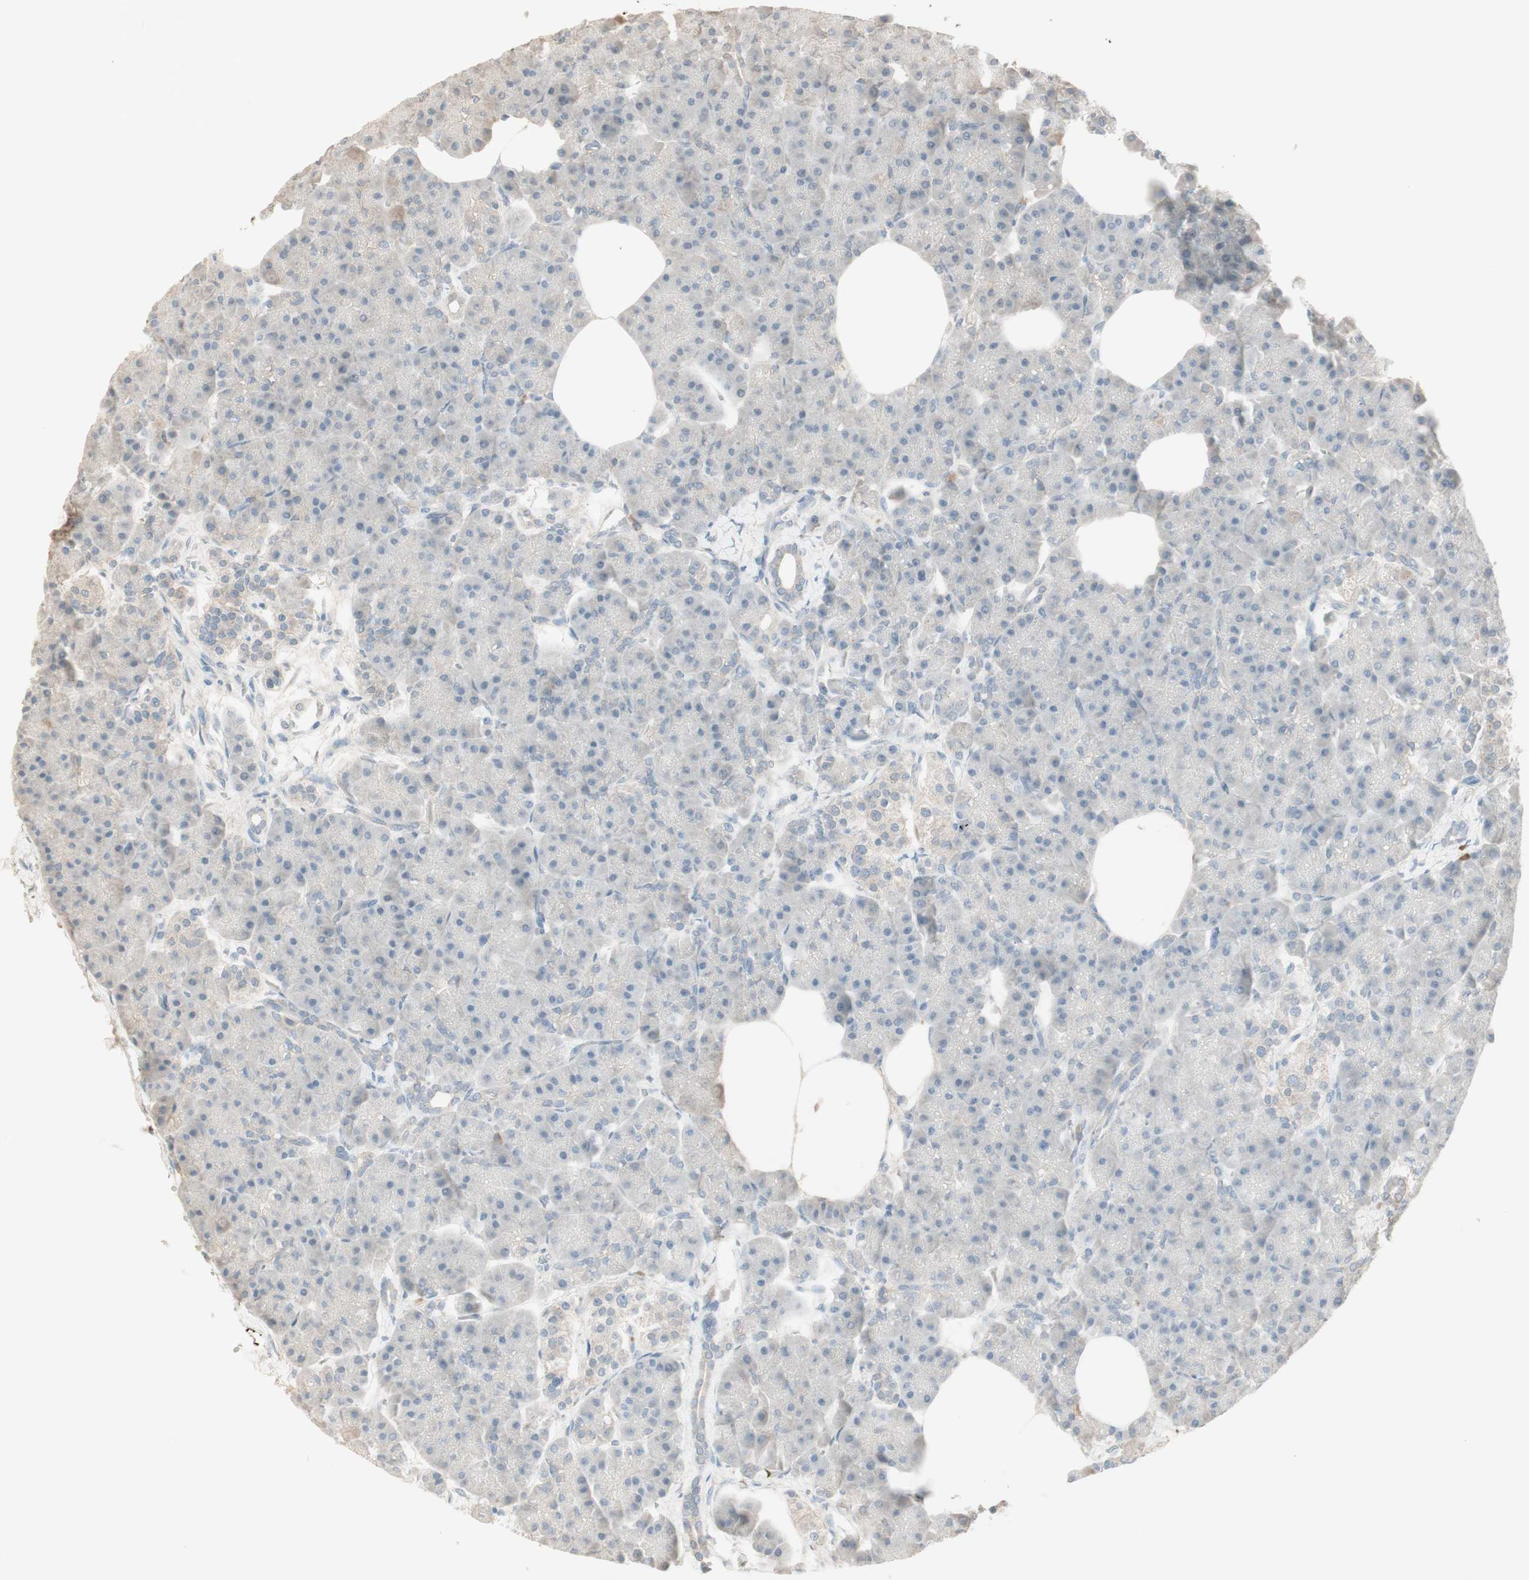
{"staining": {"intensity": "negative", "quantity": "none", "location": "none"}, "tissue": "pancreas", "cell_type": "Exocrine glandular cells", "image_type": "normal", "snomed": [{"axis": "morphology", "description": "Normal tissue, NOS"}, {"axis": "topography", "description": "Pancreas"}], "caption": "Protein analysis of benign pancreas shows no significant positivity in exocrine glandular cells. (DAB (3,3'-diaminobenzidine) immunohistochemistry visualized using brightfield microscopy, high magnification).", "gene": "IFNG", "patient": {"sex": "female", "age": 70}}